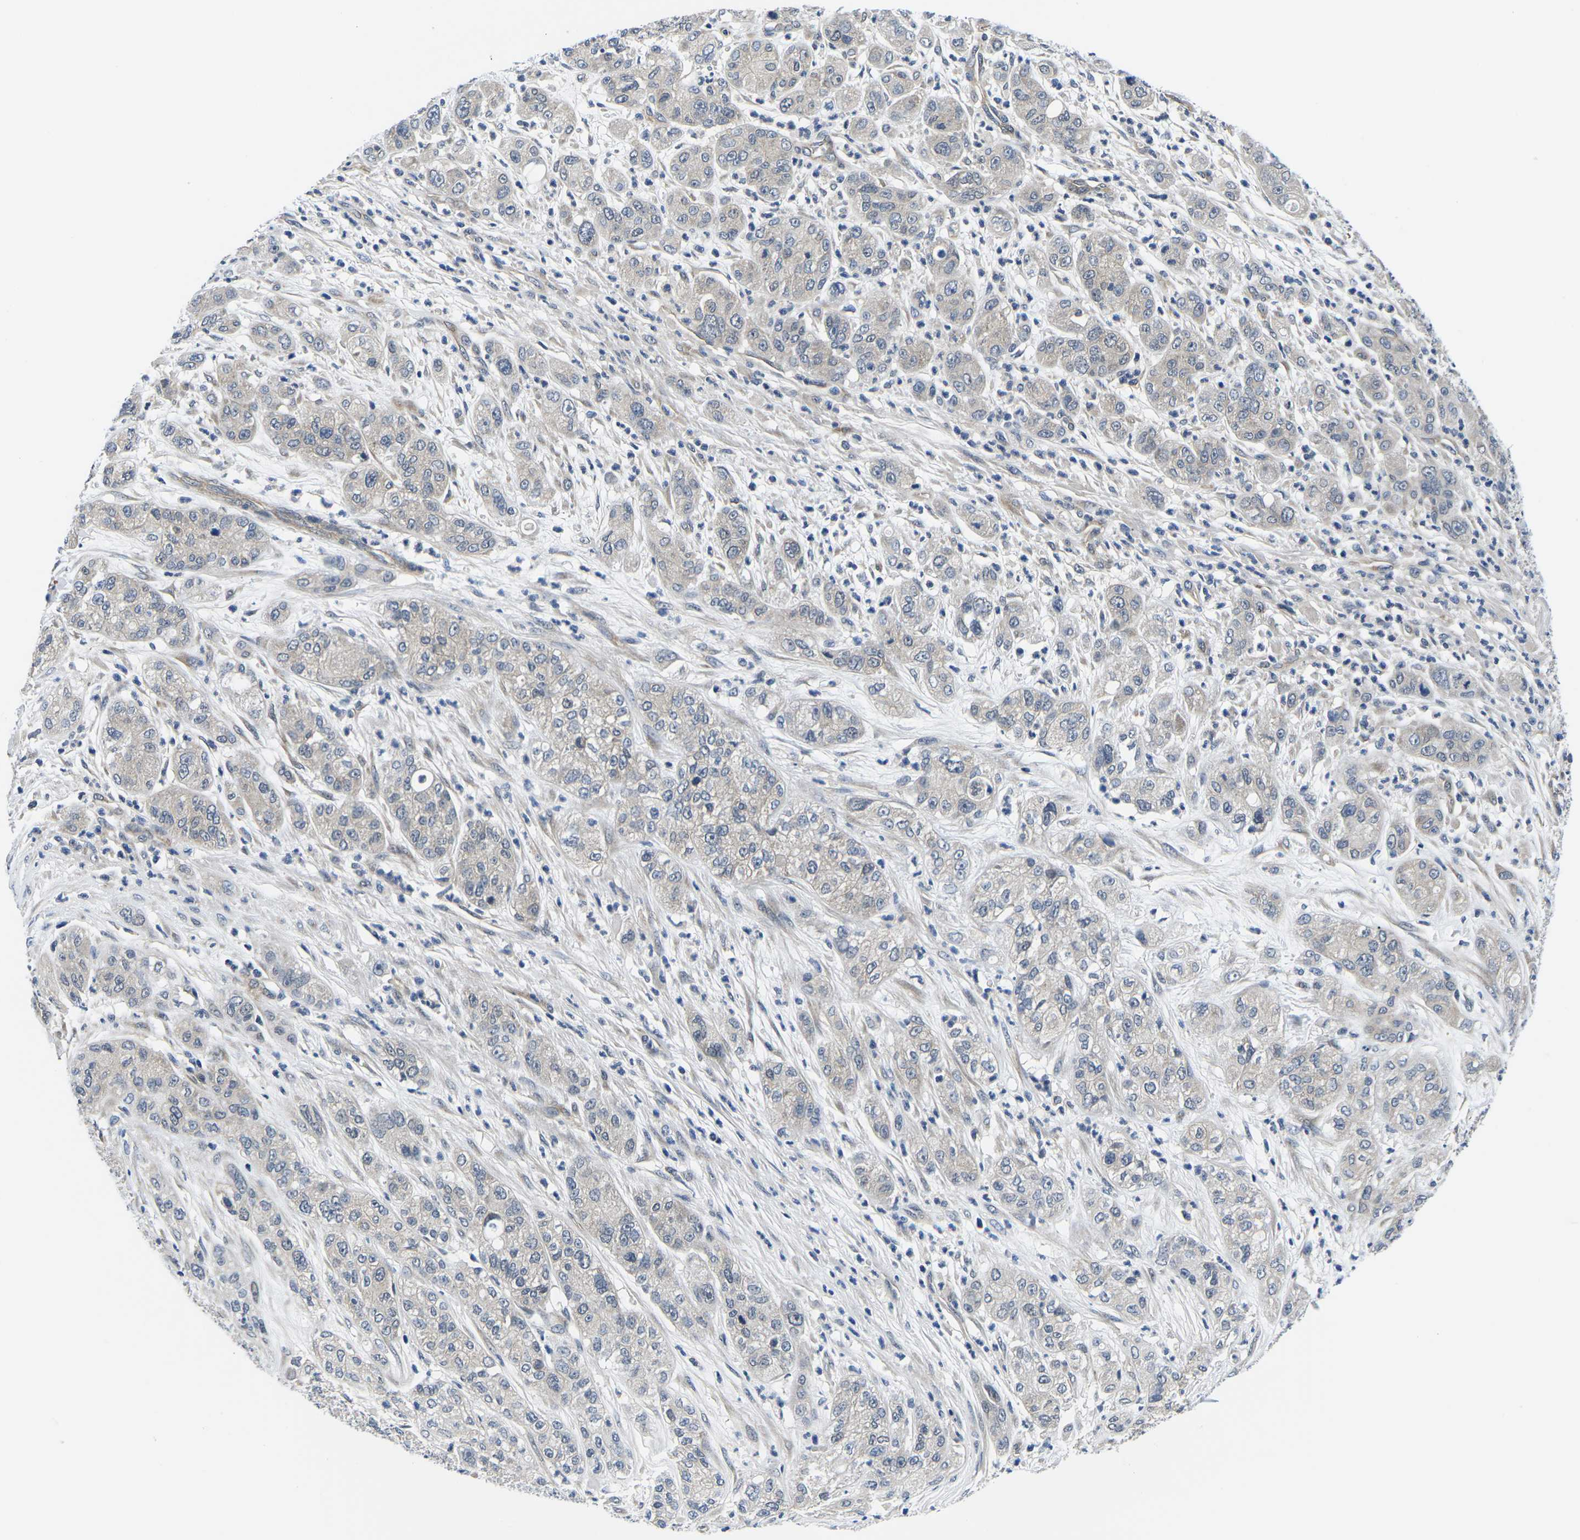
{"staining": {"intensity": "weak", "quantity": ">75%", "location": "cytoplasmic/membranous"}, "tissue": "pancreatic cancer", "cell_type": "Tumor cells", "image_type": "cancer", "snomed": [{"axis": "morphology", "description": "Adenocarcinoma, NOS"}, {"axis": "topography", "description": "Pancreas"}], "caption": "Pancreatic cancer stained for a protein demonstrates weak cytoplasmic/membranous positivity in tumor cells.", "gene": "GSK3B", "patient": {"sex": "female", "age": 78}}